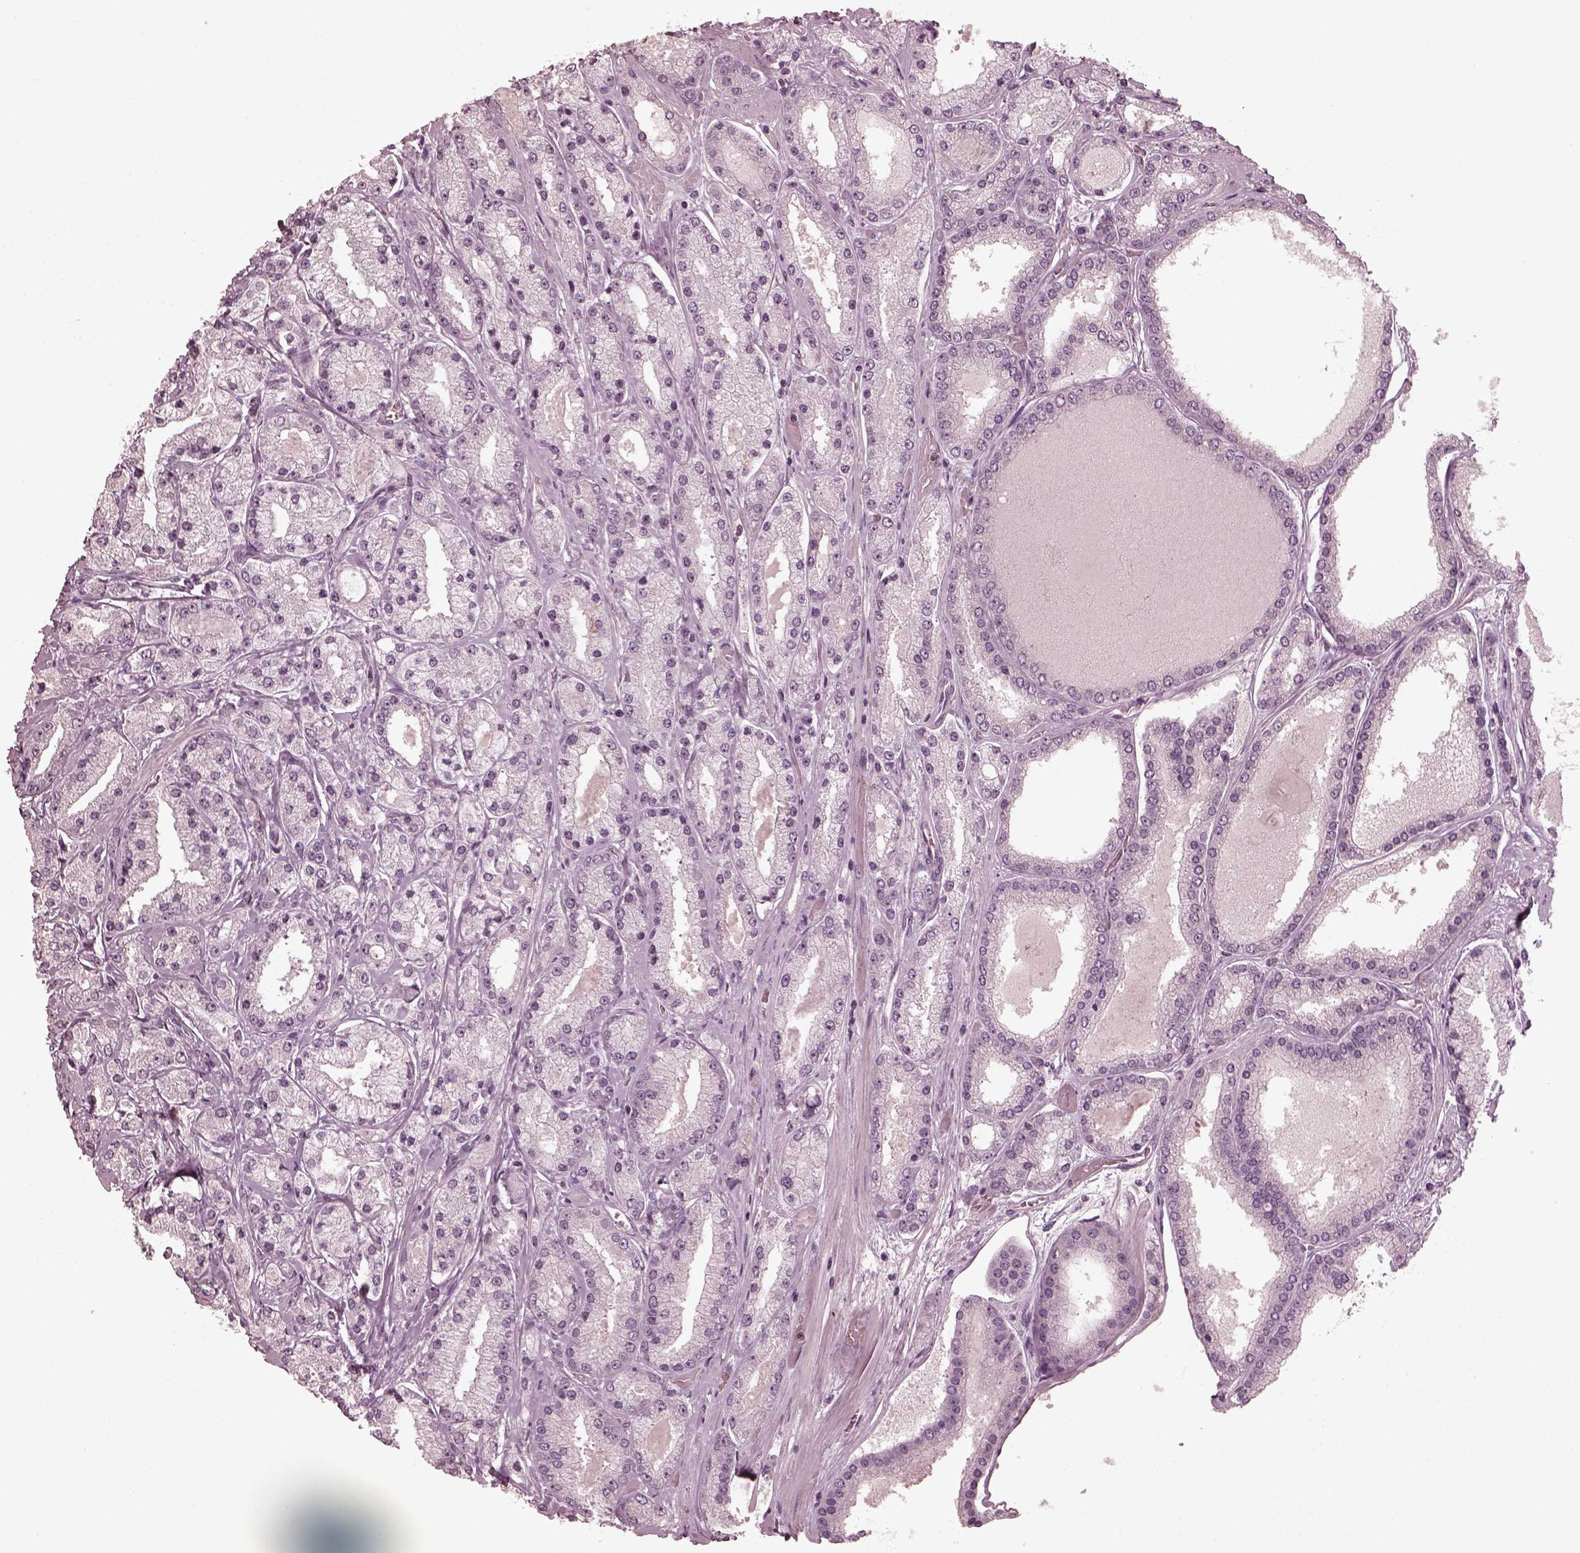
{"staining": {"intensity": "negative", "quantity": "none", "location": "none"}, "tissue": "prostate cancer", "cell_type": "Tumor cells", "image_type": "cancer", "snomed": [{"axis": "morphology", "description": "Adenocarcinoma, High grade"}, {"axis": "topography", "description": "Prostate"}], "caption": "Prostate adenocarcinoma (high-grade) was stained to show a protein in brown. There is no significant staining in tumor cells.", "gene": "PSTPIP2", "patient": {"sex": "male", "age": 67}}